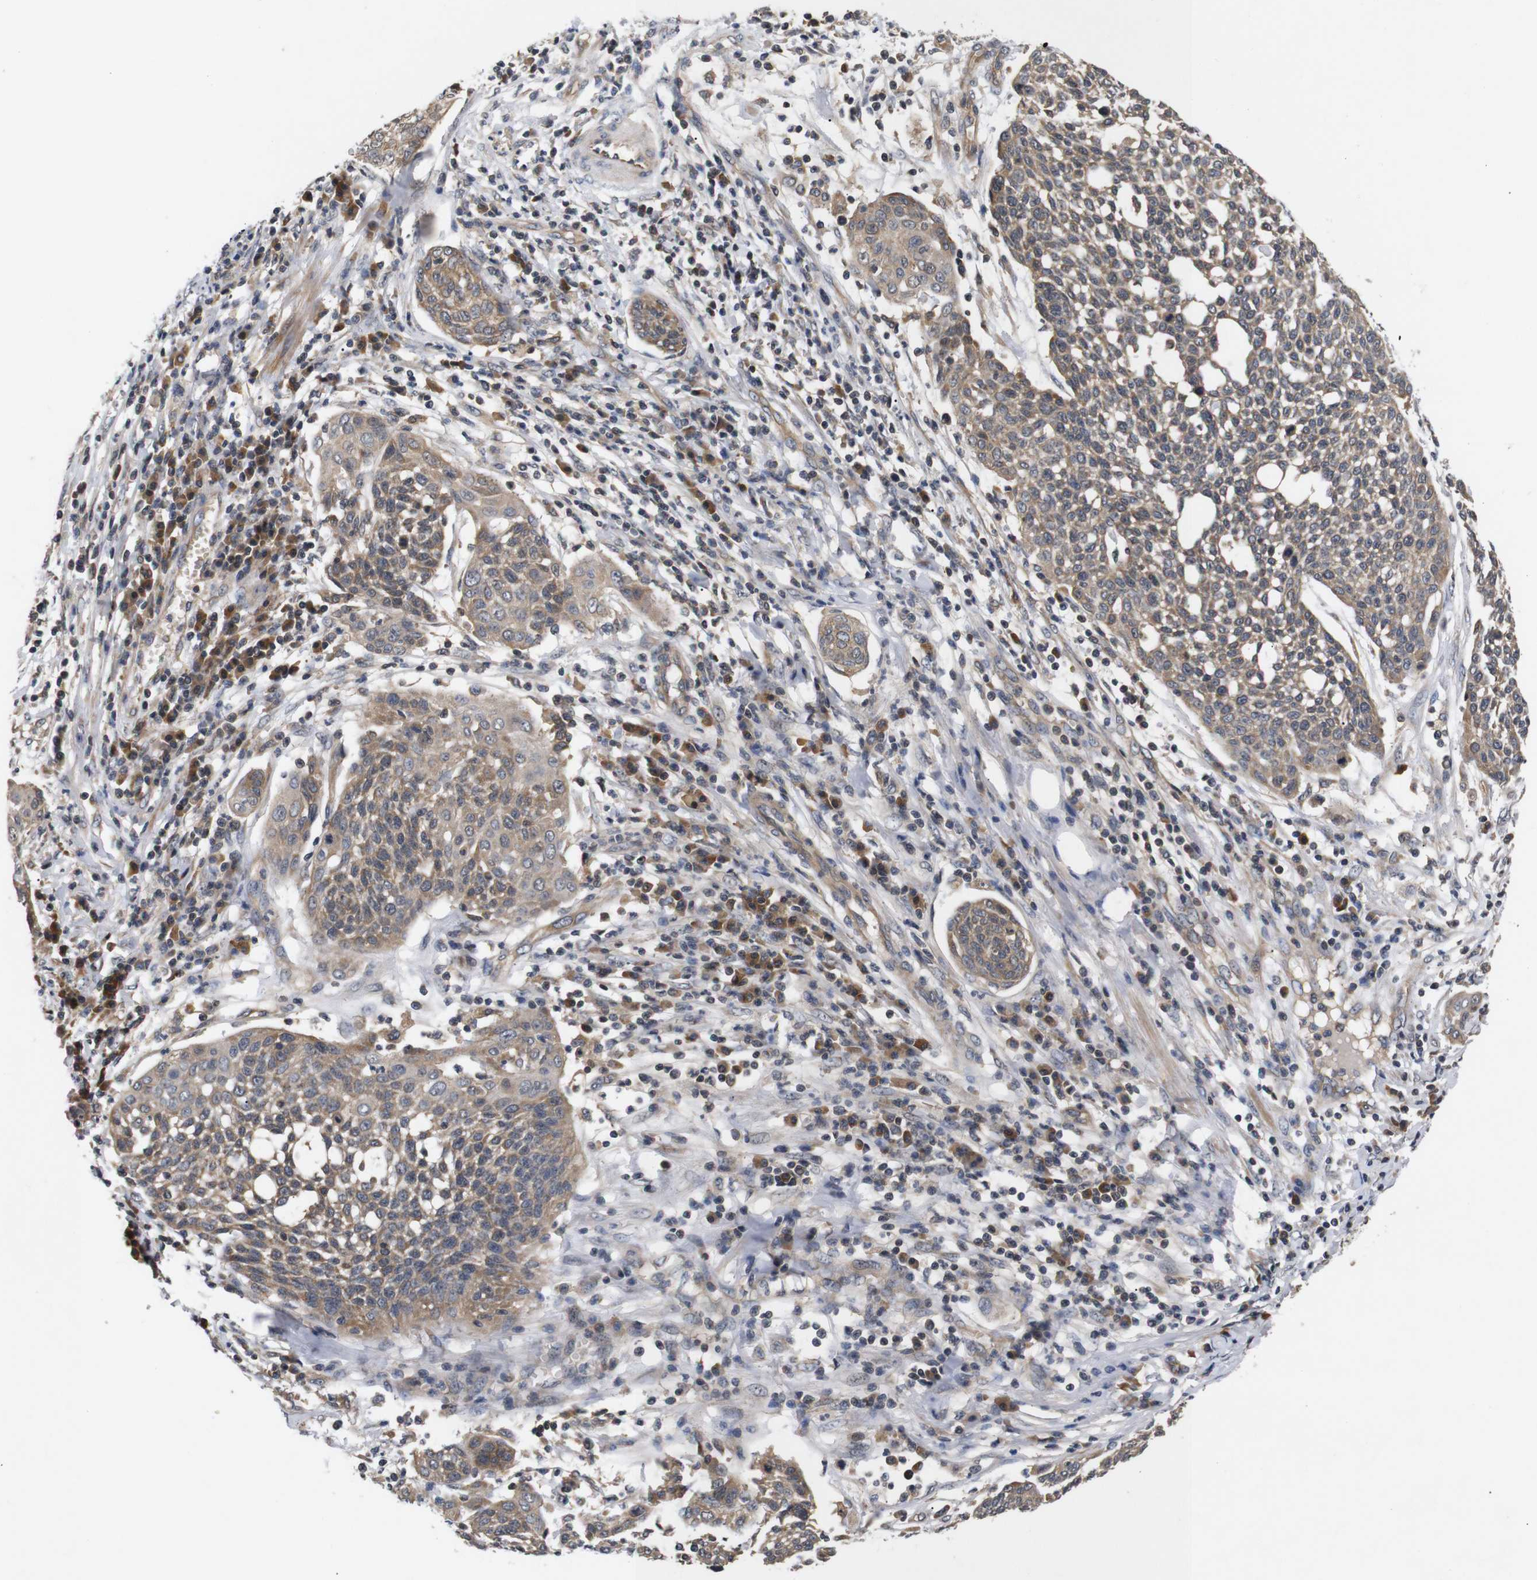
{"staining": {"intensity": "moderate", "quantity": ">75%", "location": "cytoplasmic/membranous"}, "tissue": "cervical cancer", "cell_type": "Tumor cells", "image_type": "cancer", "snomed": [{"axis": "morphology", "description": "Squamous cell carcinoma, NOS"}, {"axis": "topography", "description": "Cervix"}], "caption": "Immunohistochemical staining of human cervical squamous cell carcinoma demonstrates moderate cytoplasmic/membranous protein expression in about >75% of tumor cells.", "gene": "RIPK1", "patient": {"sex": "female", "age": 34}}